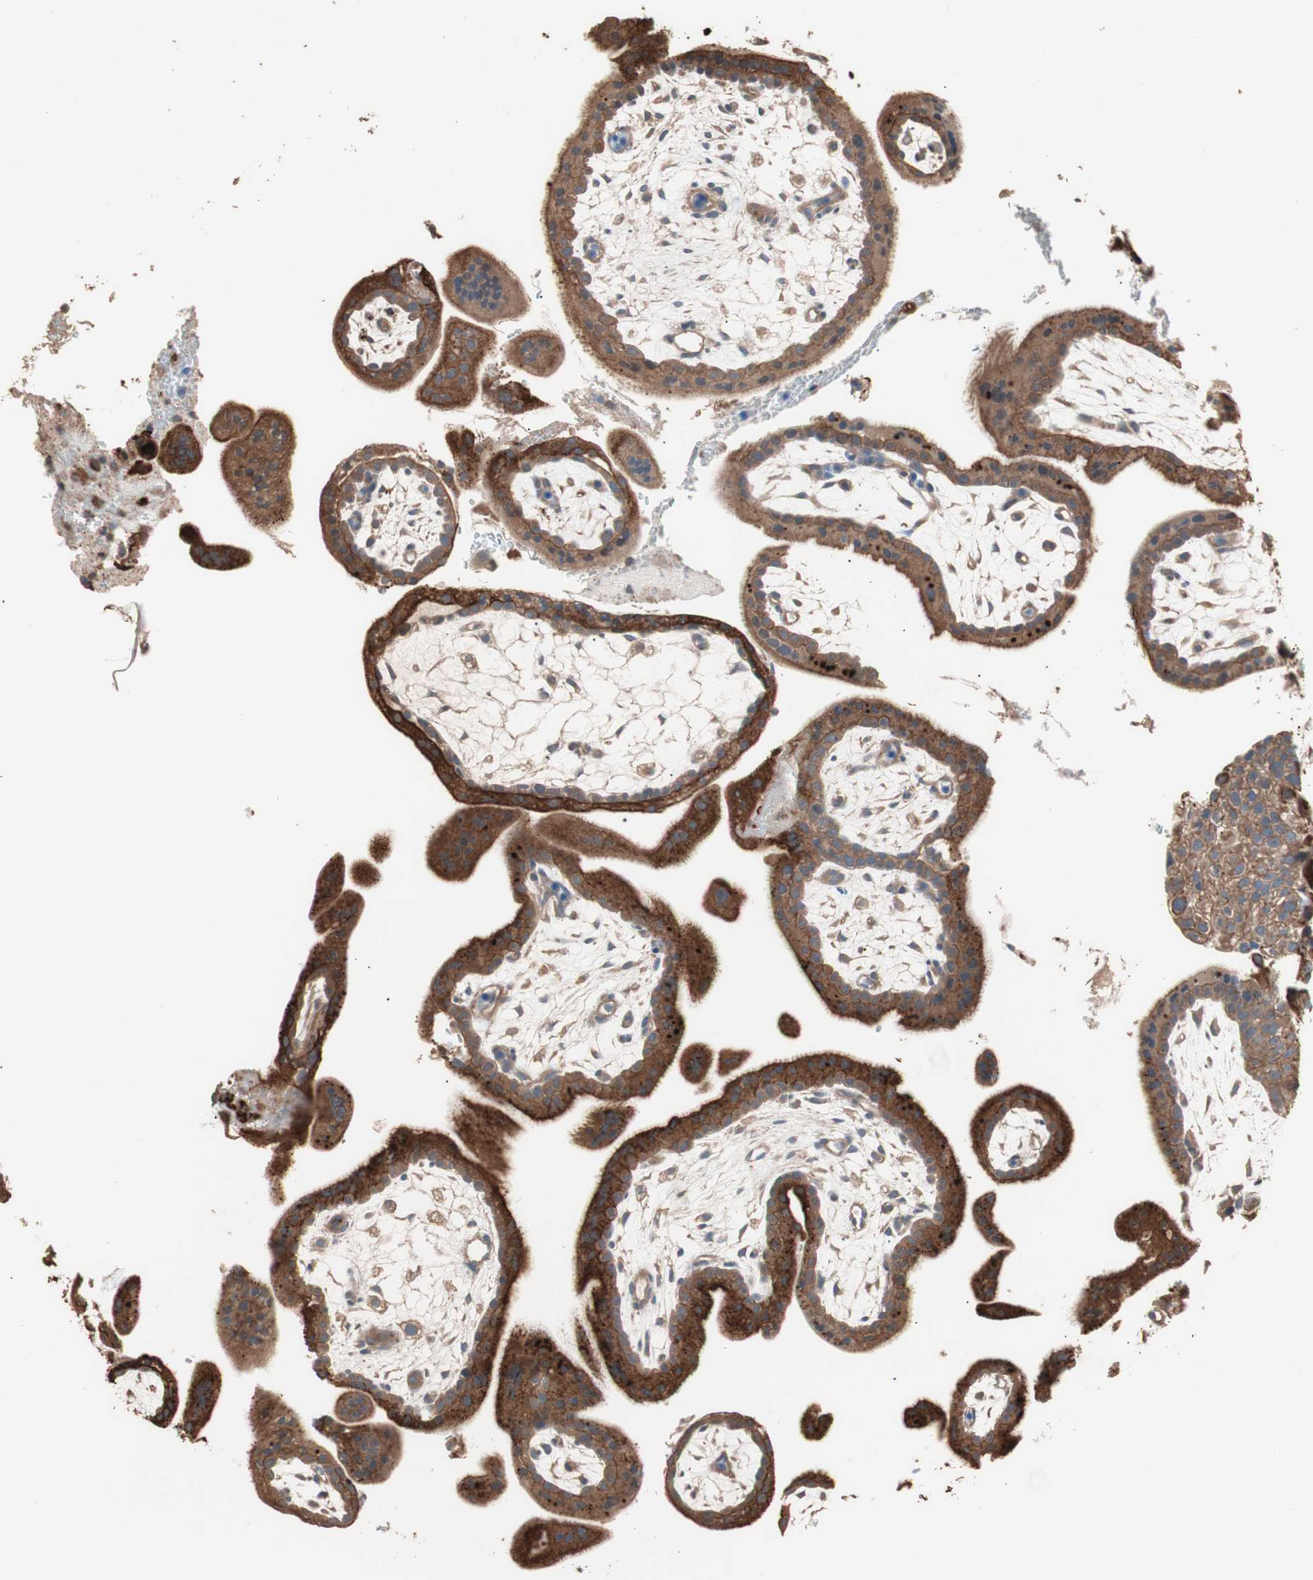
{"staining": {"intensity": "strong", "quantity": ">75%", "location": "cytoplasmic/membranous"}, "tissue": "placenta", "cell_type": "Trophoblastic cells", "image_type": "normal", "snomed": [{"axis": "morphology", "description": "Normal tissue, NOS"}, {"axis": "topography", "description": "Placenta"}], "caption": "This photomicrograph shows immunohistochemistry (IHC) staining of benign placenta, with high strong cytoplasmic/membranous positivity in about >75% of trophoblastic cells.", "gene": "CCT3", "patient": {"sex": "female", "age": 35}}